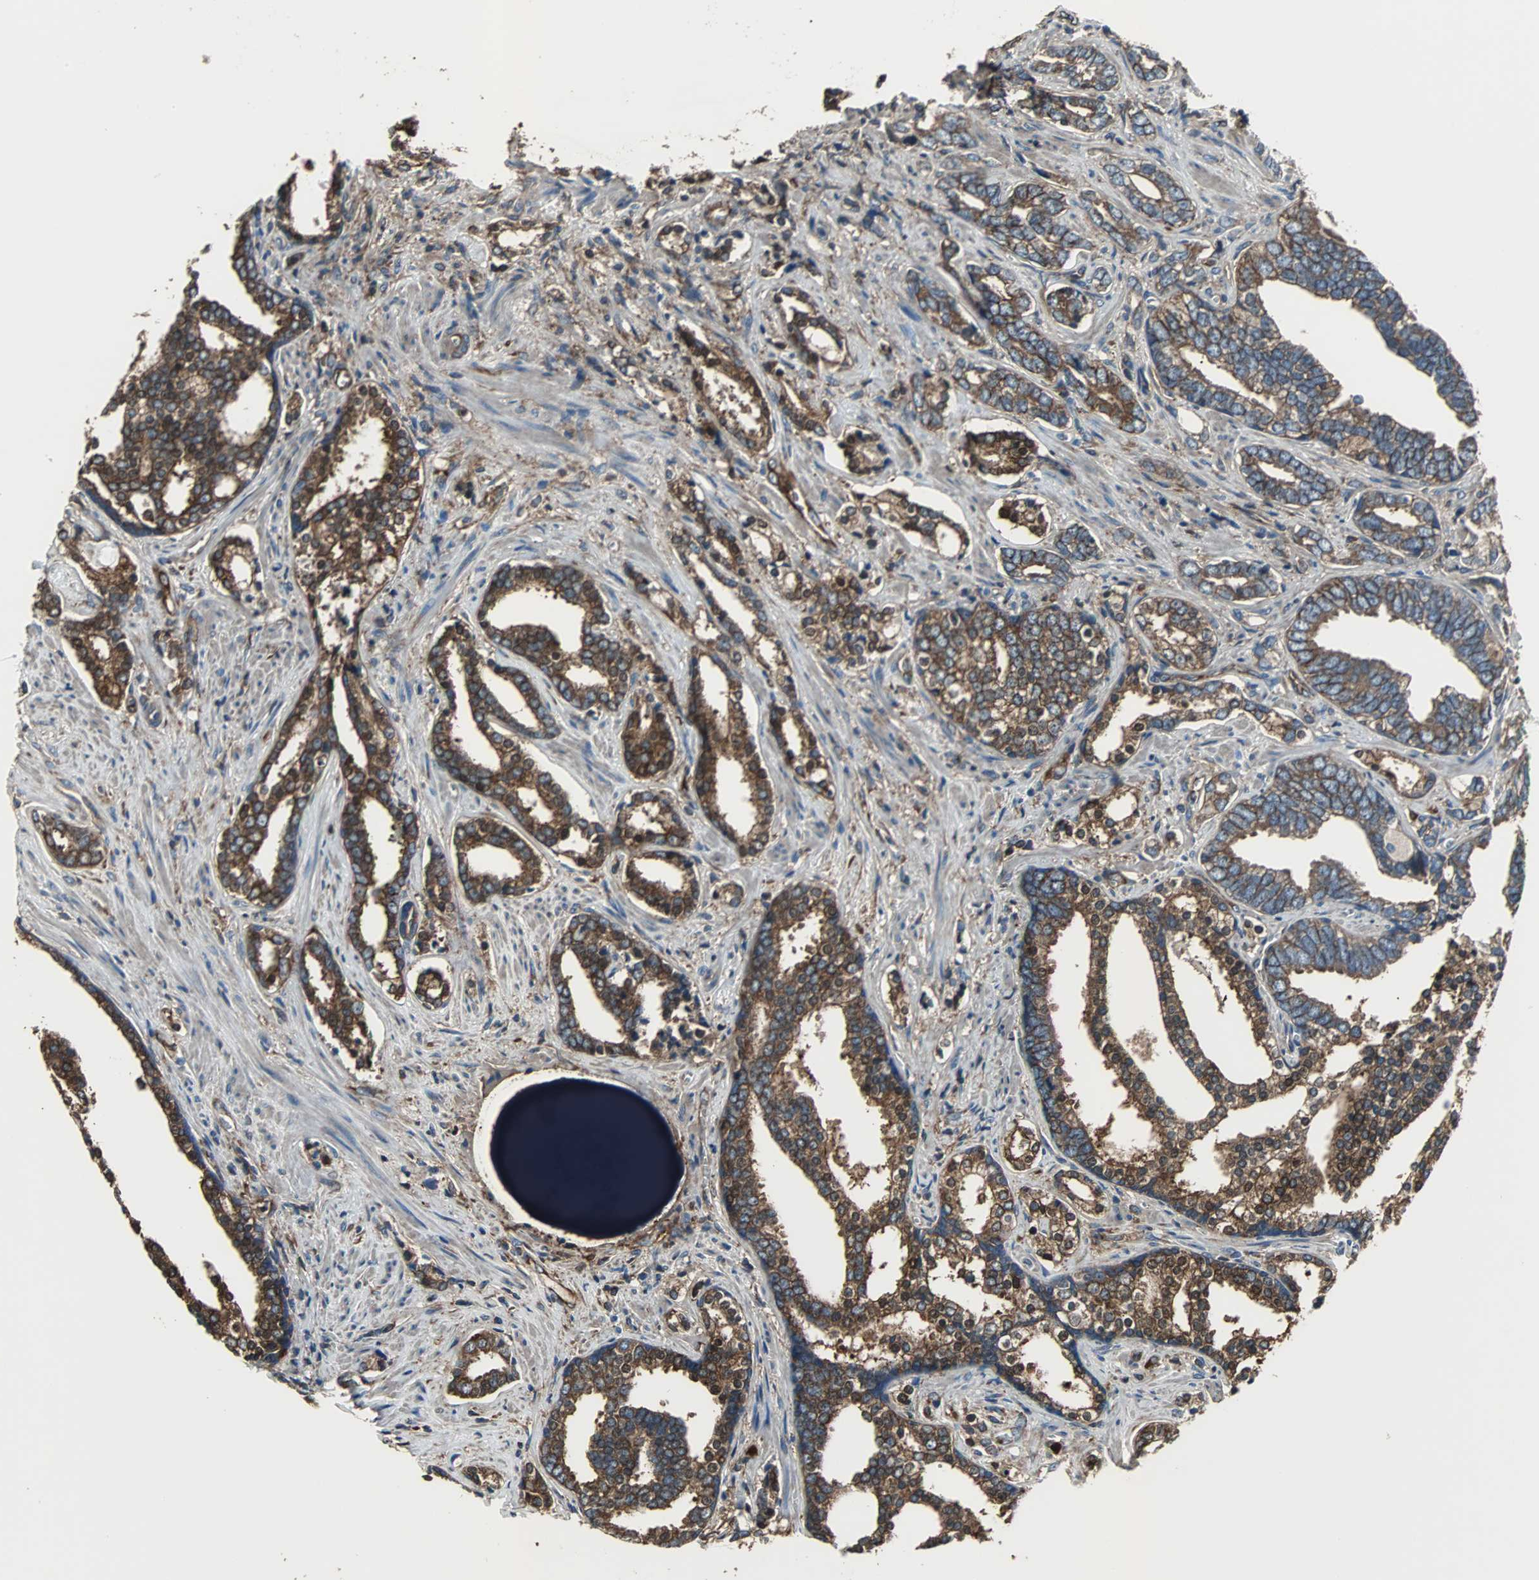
{"staining": {"intensity": "strong", "quantity": ">75%", "location": "cytoplasmic/membranous"}, "tissue": "prostate cancer", "cell_type": "Tumor cells", "image_type": "cancer", "snomed": [{"axis": "morphology", "description": "Adenocarcinoma, High grade"}, {"axis": "topography", "description": "Prostate"}], "caption": "This is a micrograph of immunohistochemistry staining of prostate cancer, which shows strong staining in the cytoplasmic/membranous of tumor cells.", "gene": "ACTN1", "patient": {"sex": "male", "age": 67}}